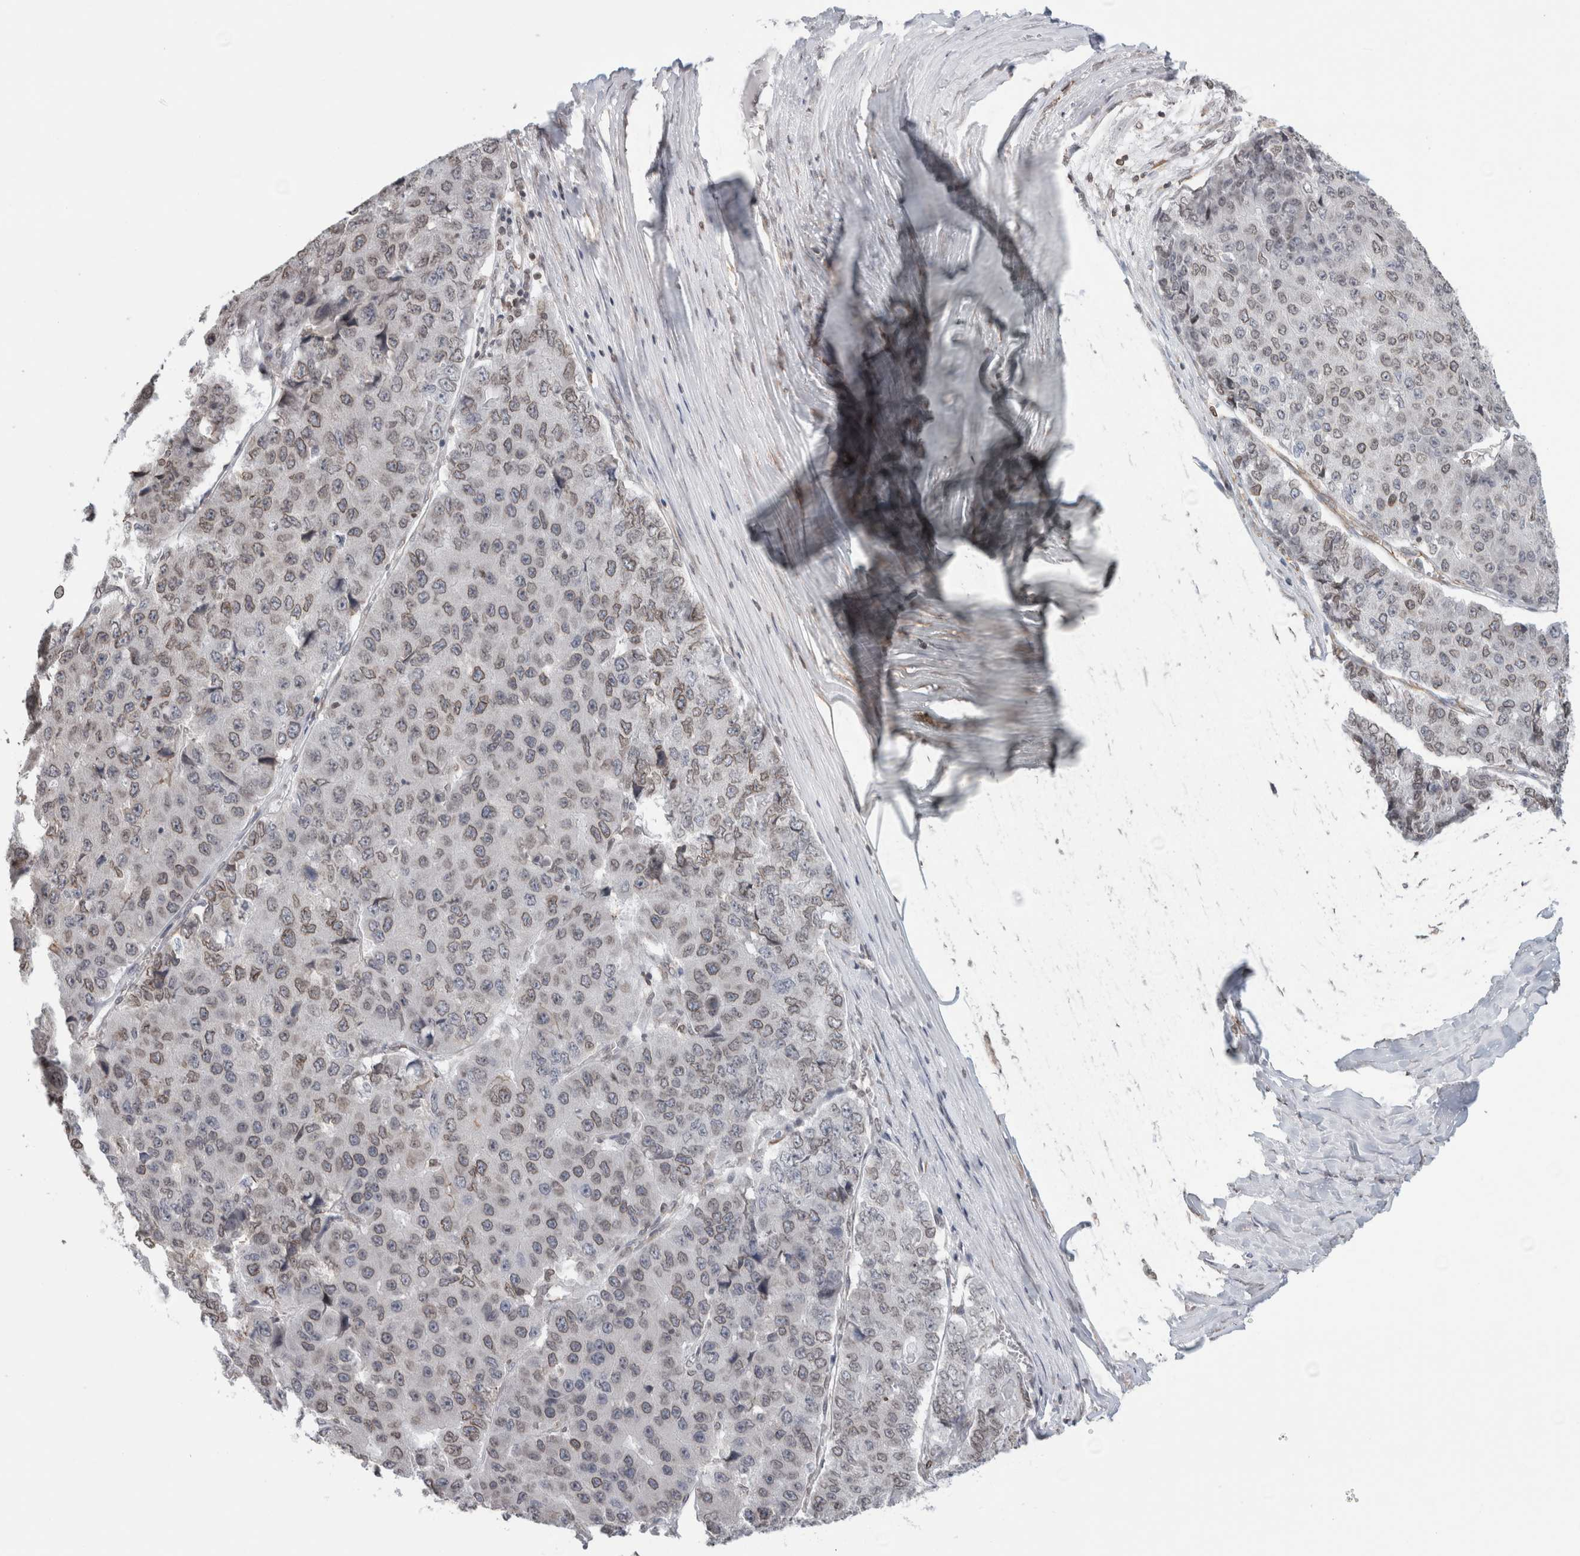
{"staining": {"intensity": "weak", "quantity": "25%-75%", "location": "cytoplasmic/membranous,nuclear"}, "tissue": "pancreatic cancer", "cell_type": "Tumor cells", "image_type": "cancer", "snomed": [{"axis": "morphology", "description": "Adenocarcinoma, NOS"}, {"axis": "topography", "description": "Pancreas"}], "caption": "Pancreatic adenocarcinoma tissue exhibits weak cytoplasmic/membranous and nuclear staining in approximately 25%-75% of tumor cells, visualized by immunohistochemistry. The protein of interest is stained brown, and the nuclei are stained in blue (DAB (3,3'-diaminobenzidine) IHC with brightfield microscopy, high magnification).", "gene": "RBMX2", "patient": {"sex": "male", "age": 50}}